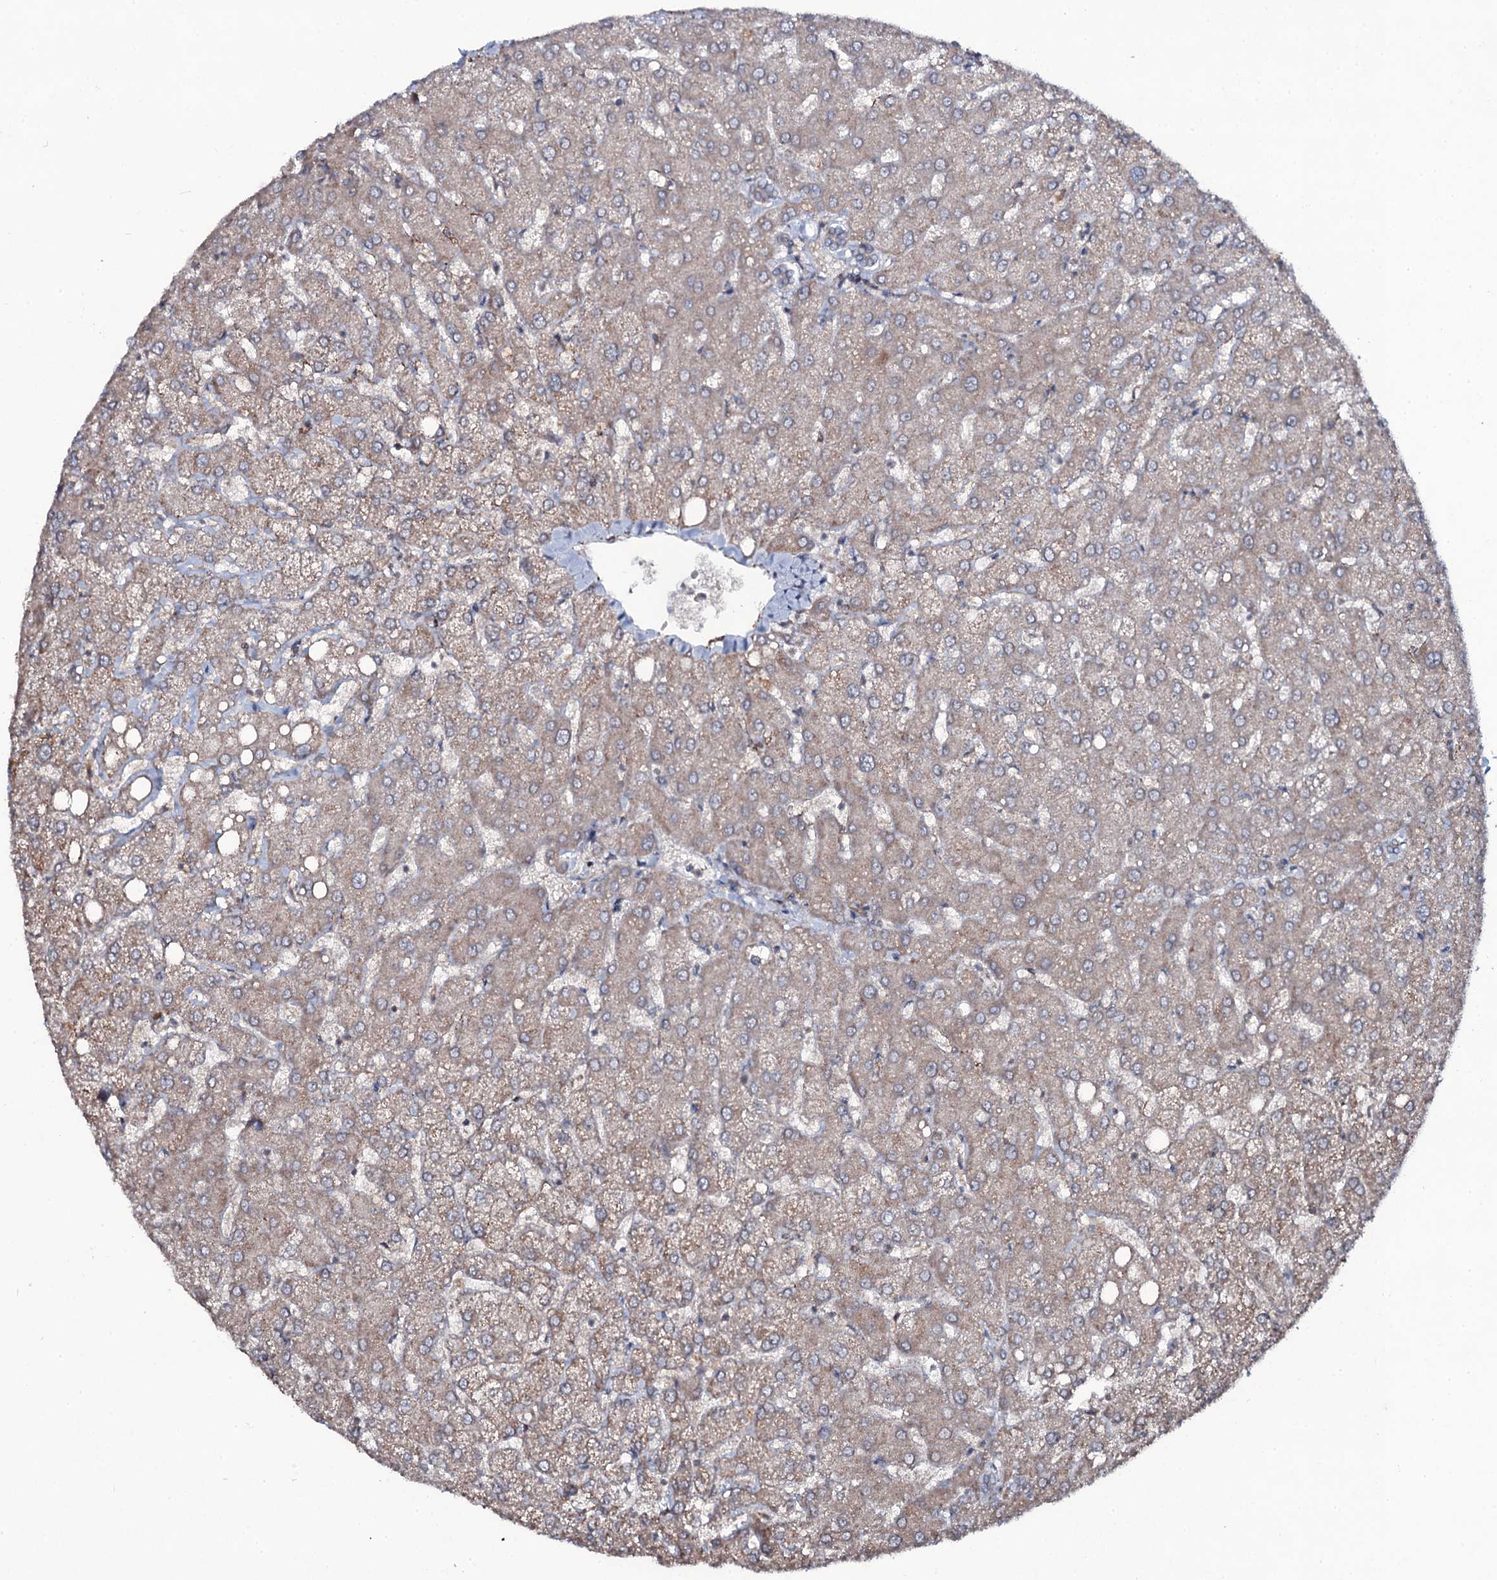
{"staining": {"intensity": "weak", "quantity": ">75%", "location": "cytoplasmic/membranous"}, "tissue": "liver", "cell_type": "Cholangiocytes", "image_type": "normal", "snomed": [{"axis": "morphology", "description": "Normal tissue, NOS"}, {"axis": "topography", "description": "Liver"}], "caption": "Immunohistochemistry (DAB (3,3'-diaminobenzidine)) staining of normal liver displays weak cytoplasmic/membranous protein positivity in approximately >75% of cholangiocytes. (IHC, brightfield microscopy, high magnification).", "gene": "SNAP23", "patient": {"sex": "female", "age": 54}}